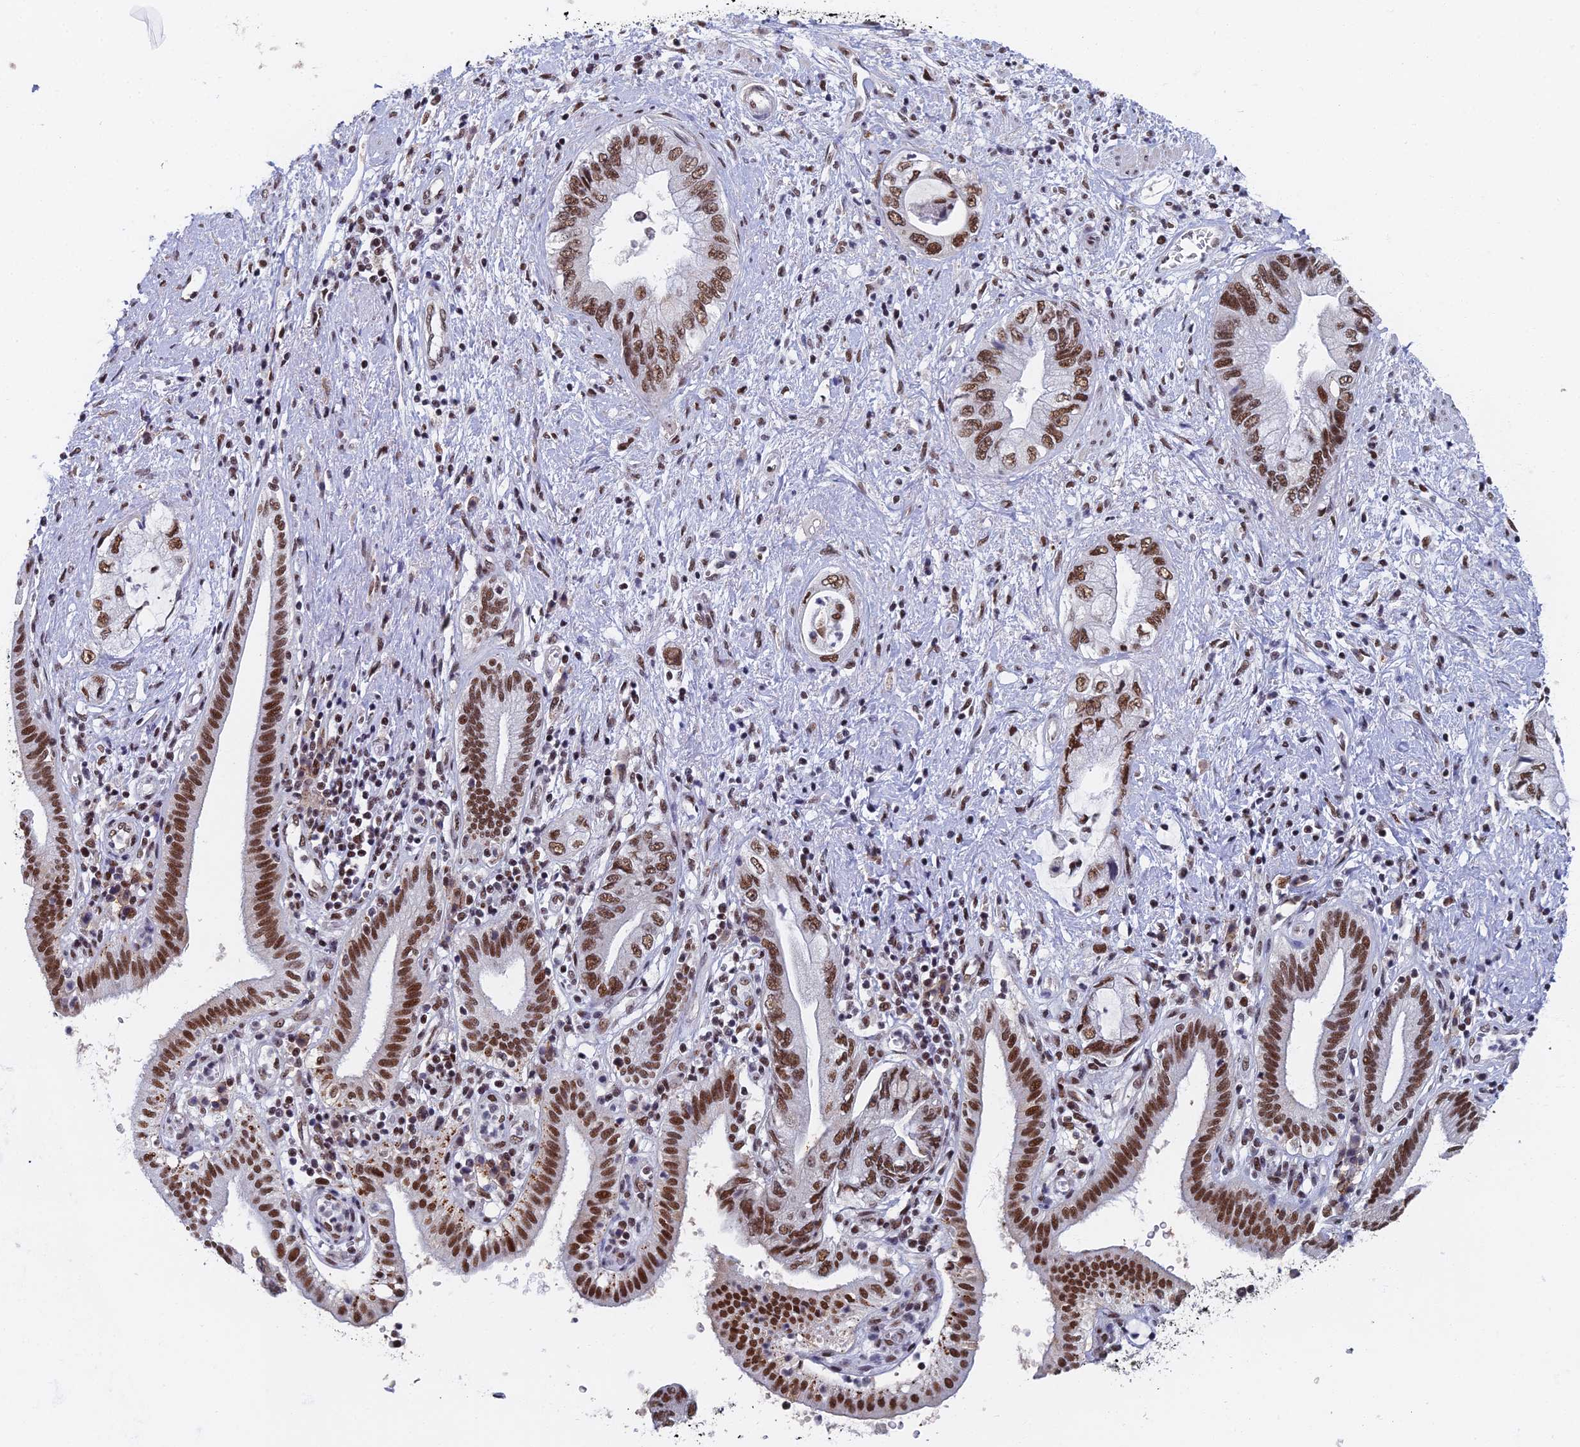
{"staining": {"intensity": "moderate", "quantity": ">75%", "location": "nuclear"}, "tissue": "pancreatic cancer", "cell_type": "Tumor cells", "image_type": "cancer", "snomed": [{"axis": "morphology", "description": "Adenocarcinoma, NOS"}, {"axis": "topography", "description": "Pancreas"}], "caption": "Moderate nuclear staining is present in about >75% of tumor cells in pancreatic cancer.", "gene": "TAF13", "patient": {"sex": "female", "age": 73}}